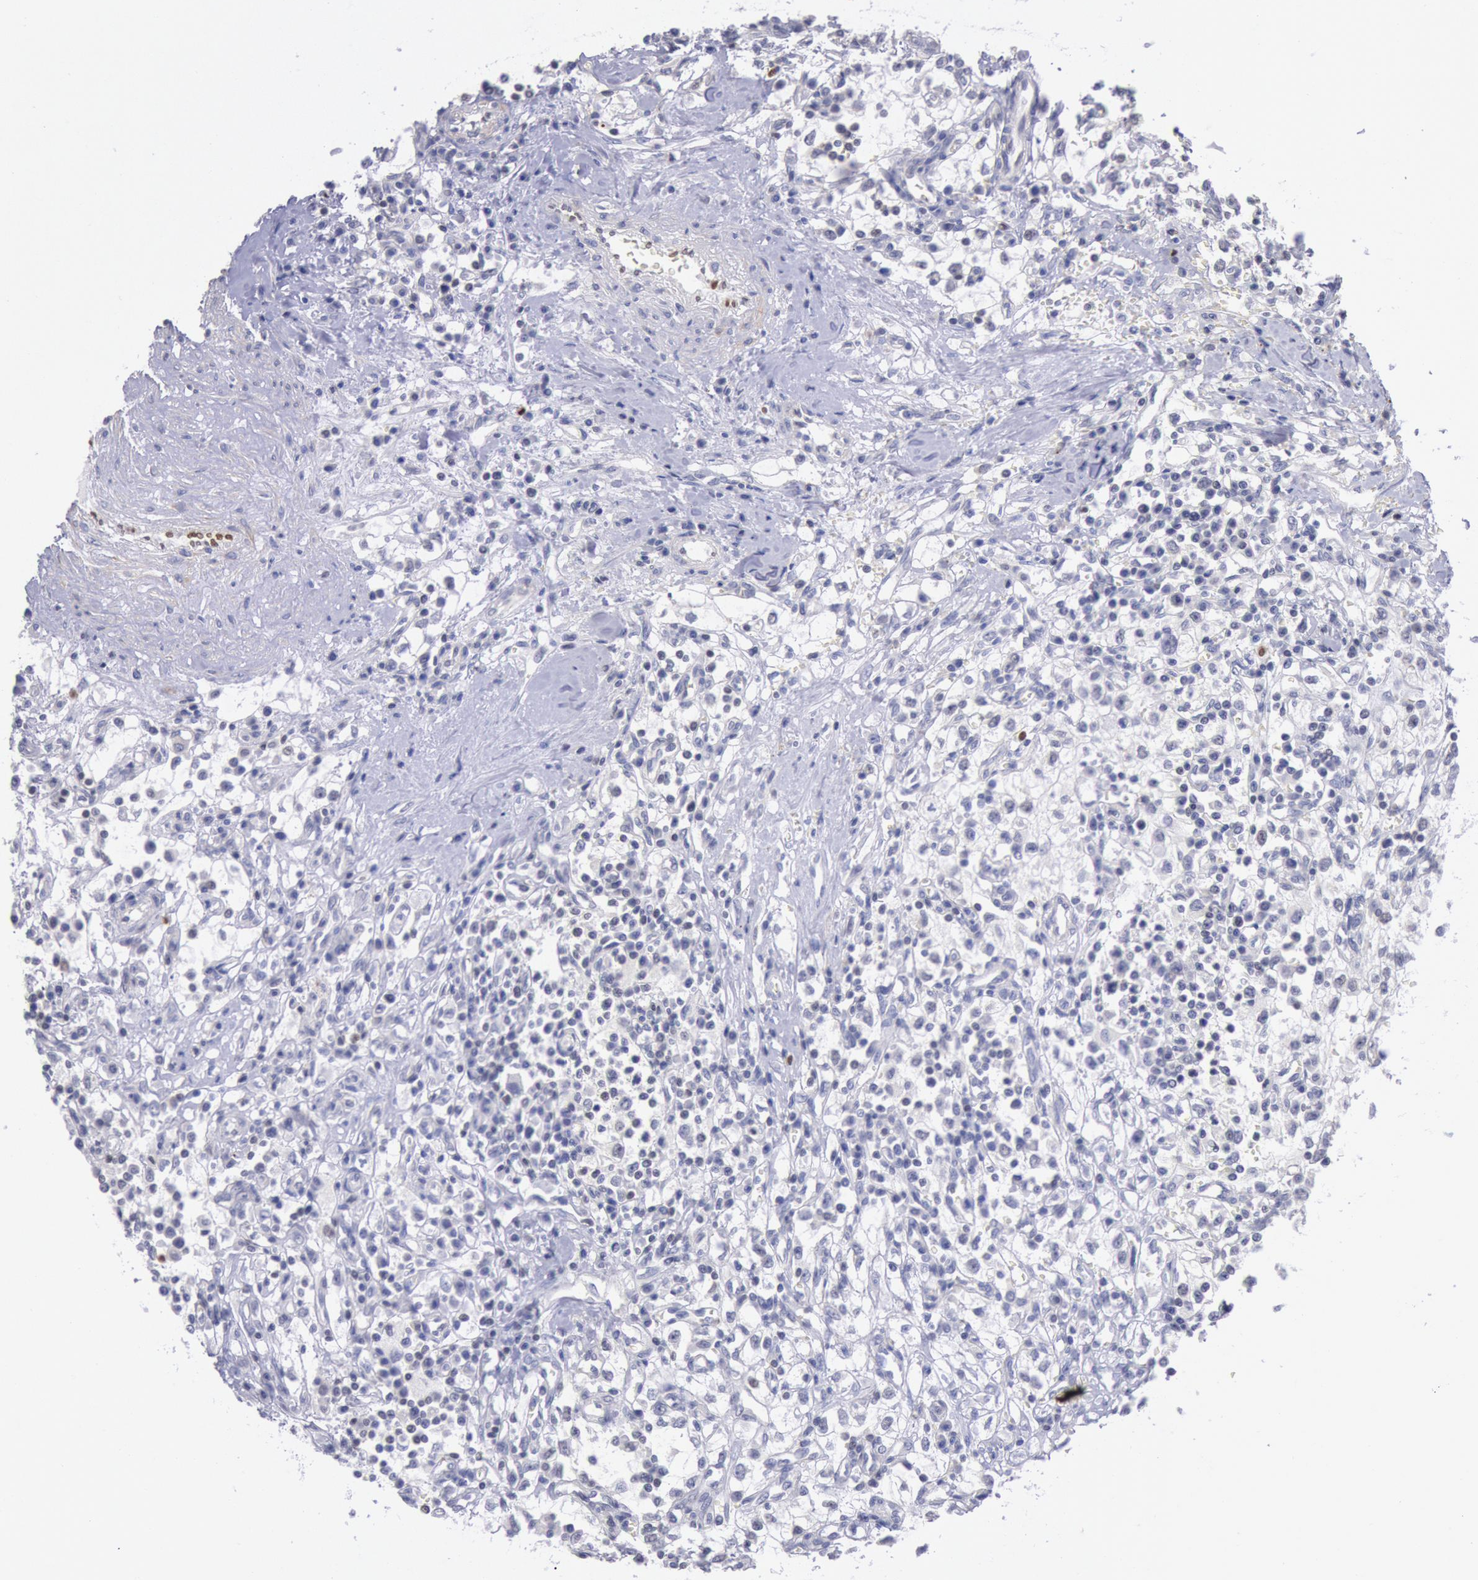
{"staining": {"intensity": "negative", "quantity": "none", "location": "none"}, "tissue": "renal cancer", "cell_type": "Tumor cells", "image_type": "cancer", "snomed": [{"axis": "morphology", "description": "Adenocarcinoma, NOS"}, {"axis": "topography", "description": "Kidney"}], "caption": "Adenocarcinoma (renal) stained for a protein using immunohistochemistry (IHC) displays no positivity tumor cells.", "gene": "RPS6KA5", "patient": {"sex": "male", "age": 82}}